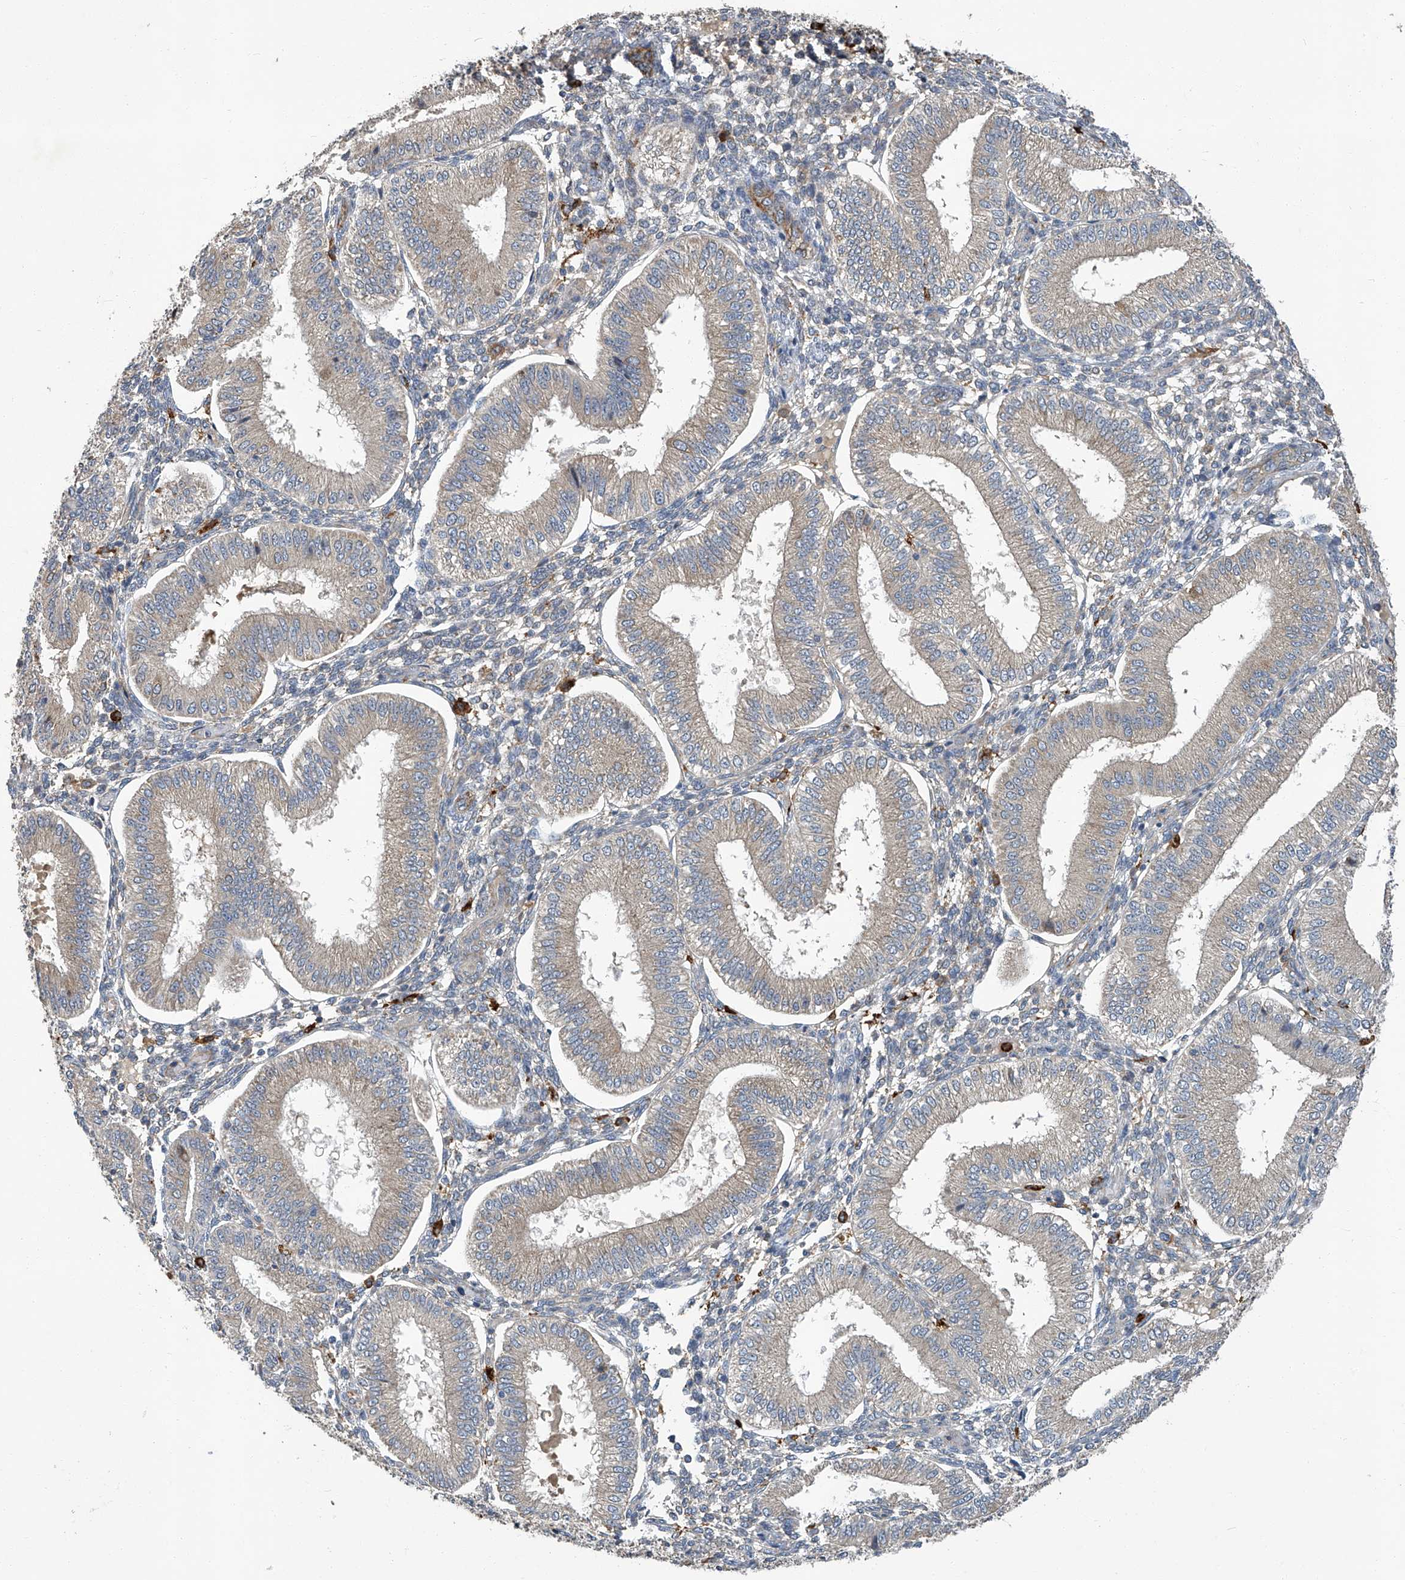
{"staining": {"intensity": "strong", "quantity": "<25%", "location": "cytoplasmic/membranous"}, "tissue": "endometrium", "cell_type": "Cells in endometrial stroma", "image_type": "normal", "snomed": [{"axis": "morphology", "description": "Normal tissue, NOS"}, {"axis": "topography", "description": "Endometrium"}], "caption": "Immunohistochemistry (IHC) (DAB) staining of benign human endometrium shows strong cytoplasmic/membranous protein expression in approximately <25% of cells in endometrial stroma. (IHC, brightfield microscopy, high magnification).", "gene": "FAM167A", "patient": {"sex": "female", "age": 39}}